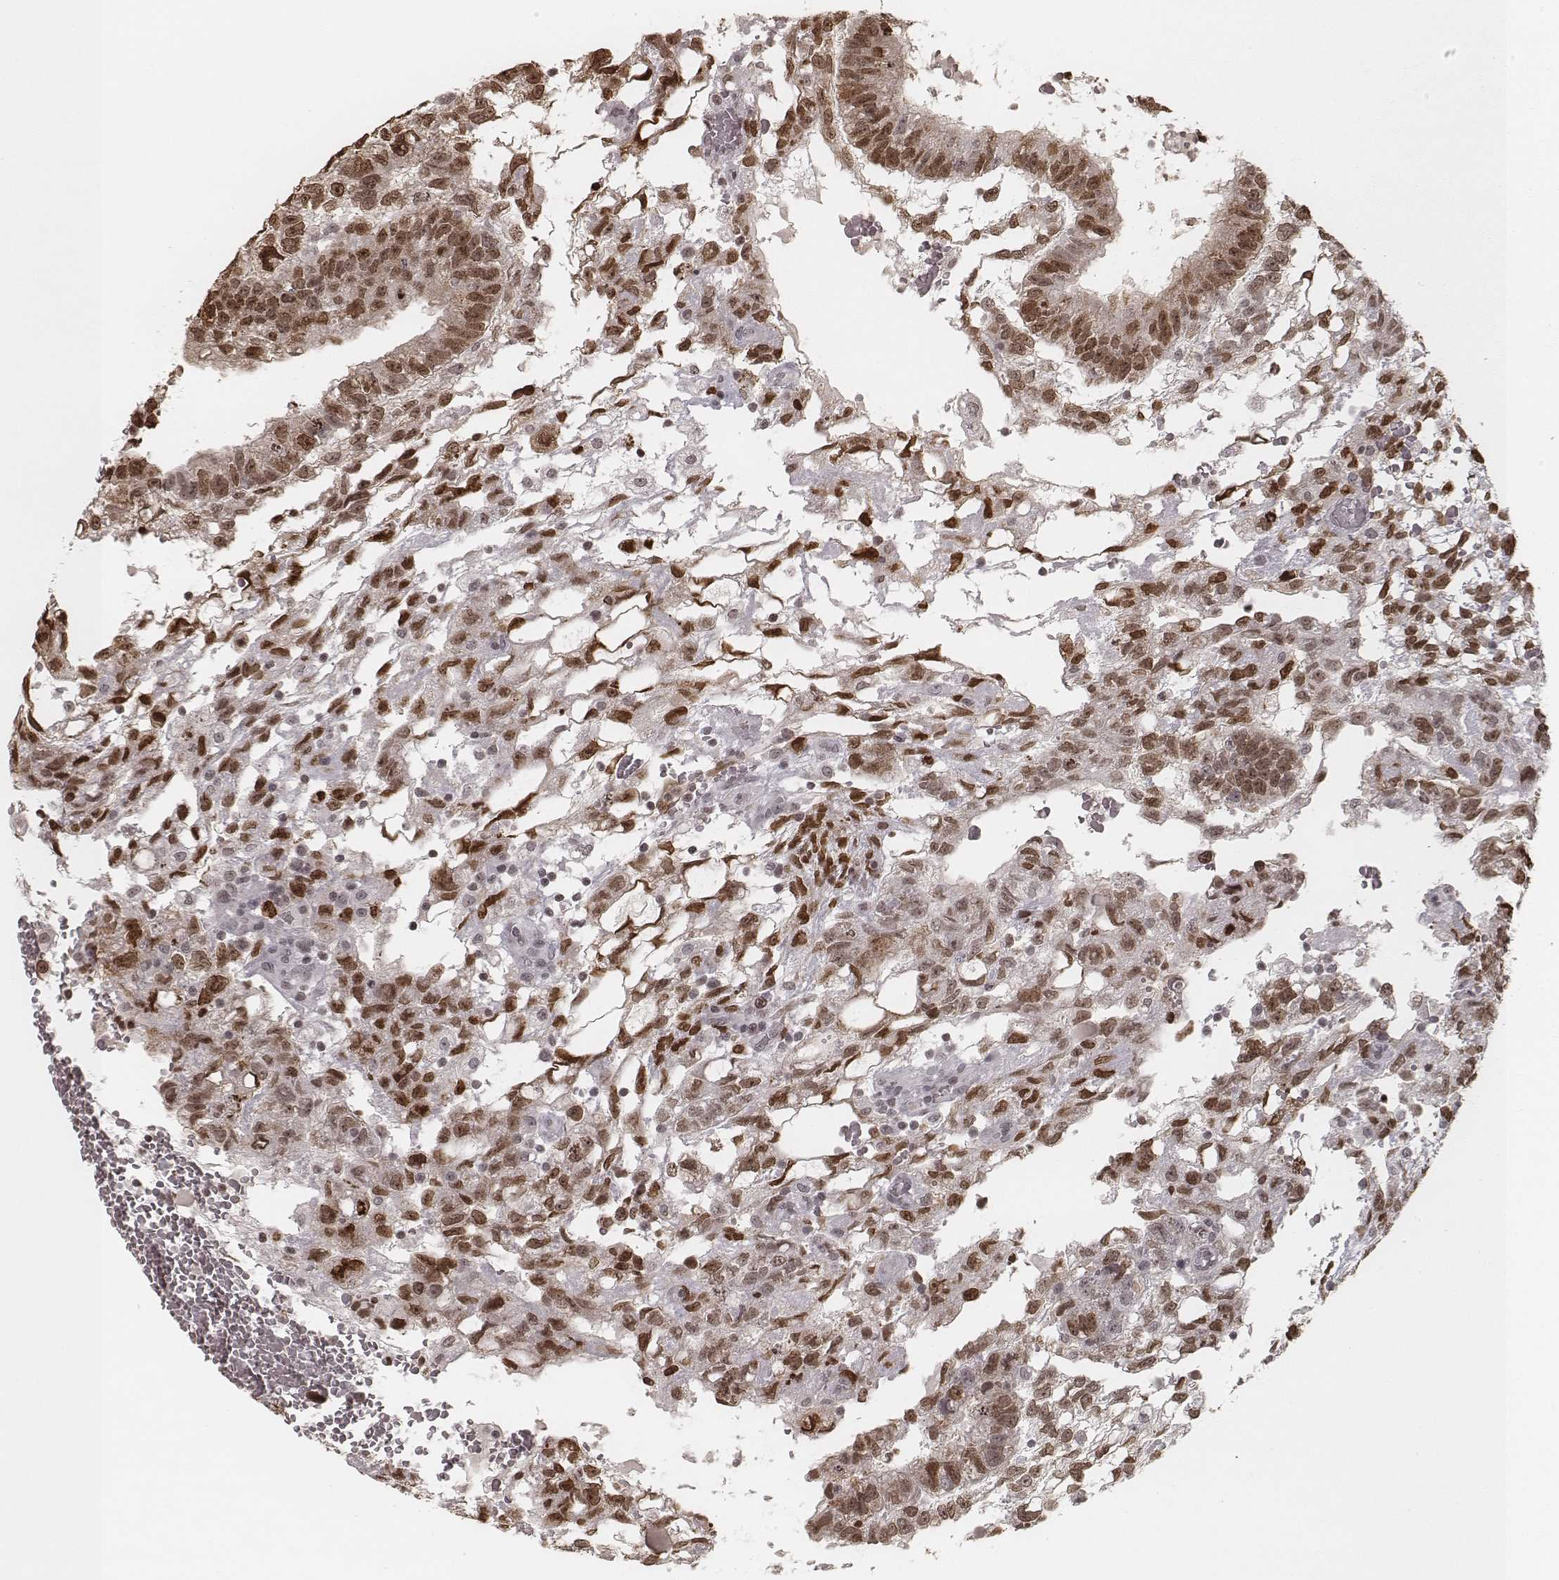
{"staining": {"intensity": "moderate", "quantity": ">75%", "location": "nuclear"}, "tissue": "testis cancer", "cell_type": "Tumor cells", "image_type": "cancer", "snomed": [{"axis": "morphology", "description": "Carcinoma, Embryonal, NOS"}, {"axis": "topography", "description": "Testis"}], "caption": "Immunohistochemical staining of human testis cancer (embryonal carcinoma) exhibits medium levels of moderate nuclear expression in approximately >75% of tumor cells.", "gene": "HMGA2", "patient": {"sex": "male", "age": 32}}